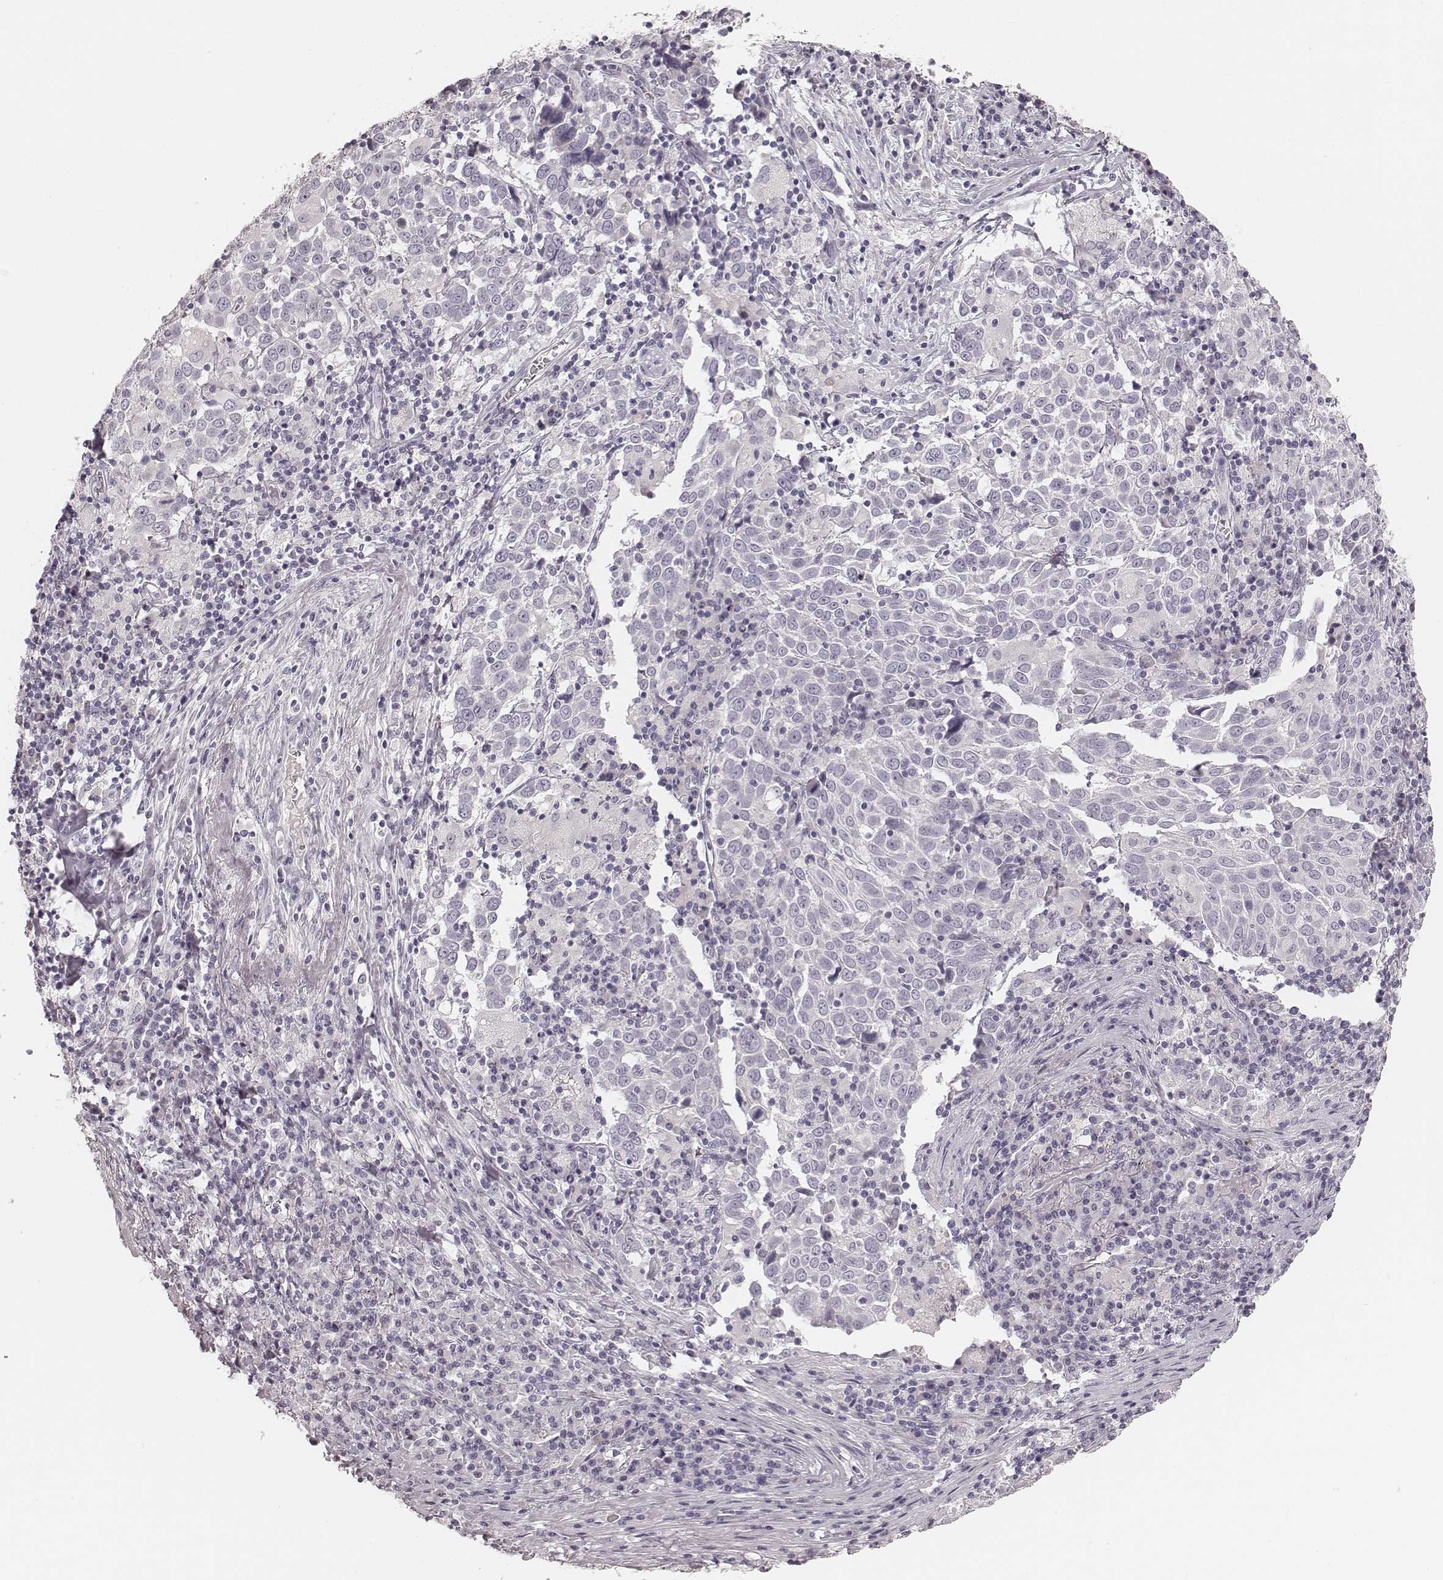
{"staining": {"intensity": "negative", "quantity": "none", "location": "none"}, "tissue": "lung cancer", "cell_type": "Tumor cells", "image_type": "cancer", "snomed": [{"axis": "morphology", "description": "Squamous cell carcinoma, NOS"}, {"axis": "topography", "description": "Lung"}], "caption": "Immunohistochemical staining of human lung cancer (squamous cell carcinoma) demonstrates no significant expression in tumor cells.", "gene": "KRT26", "patient": {"sex": "male", "age": 57}}